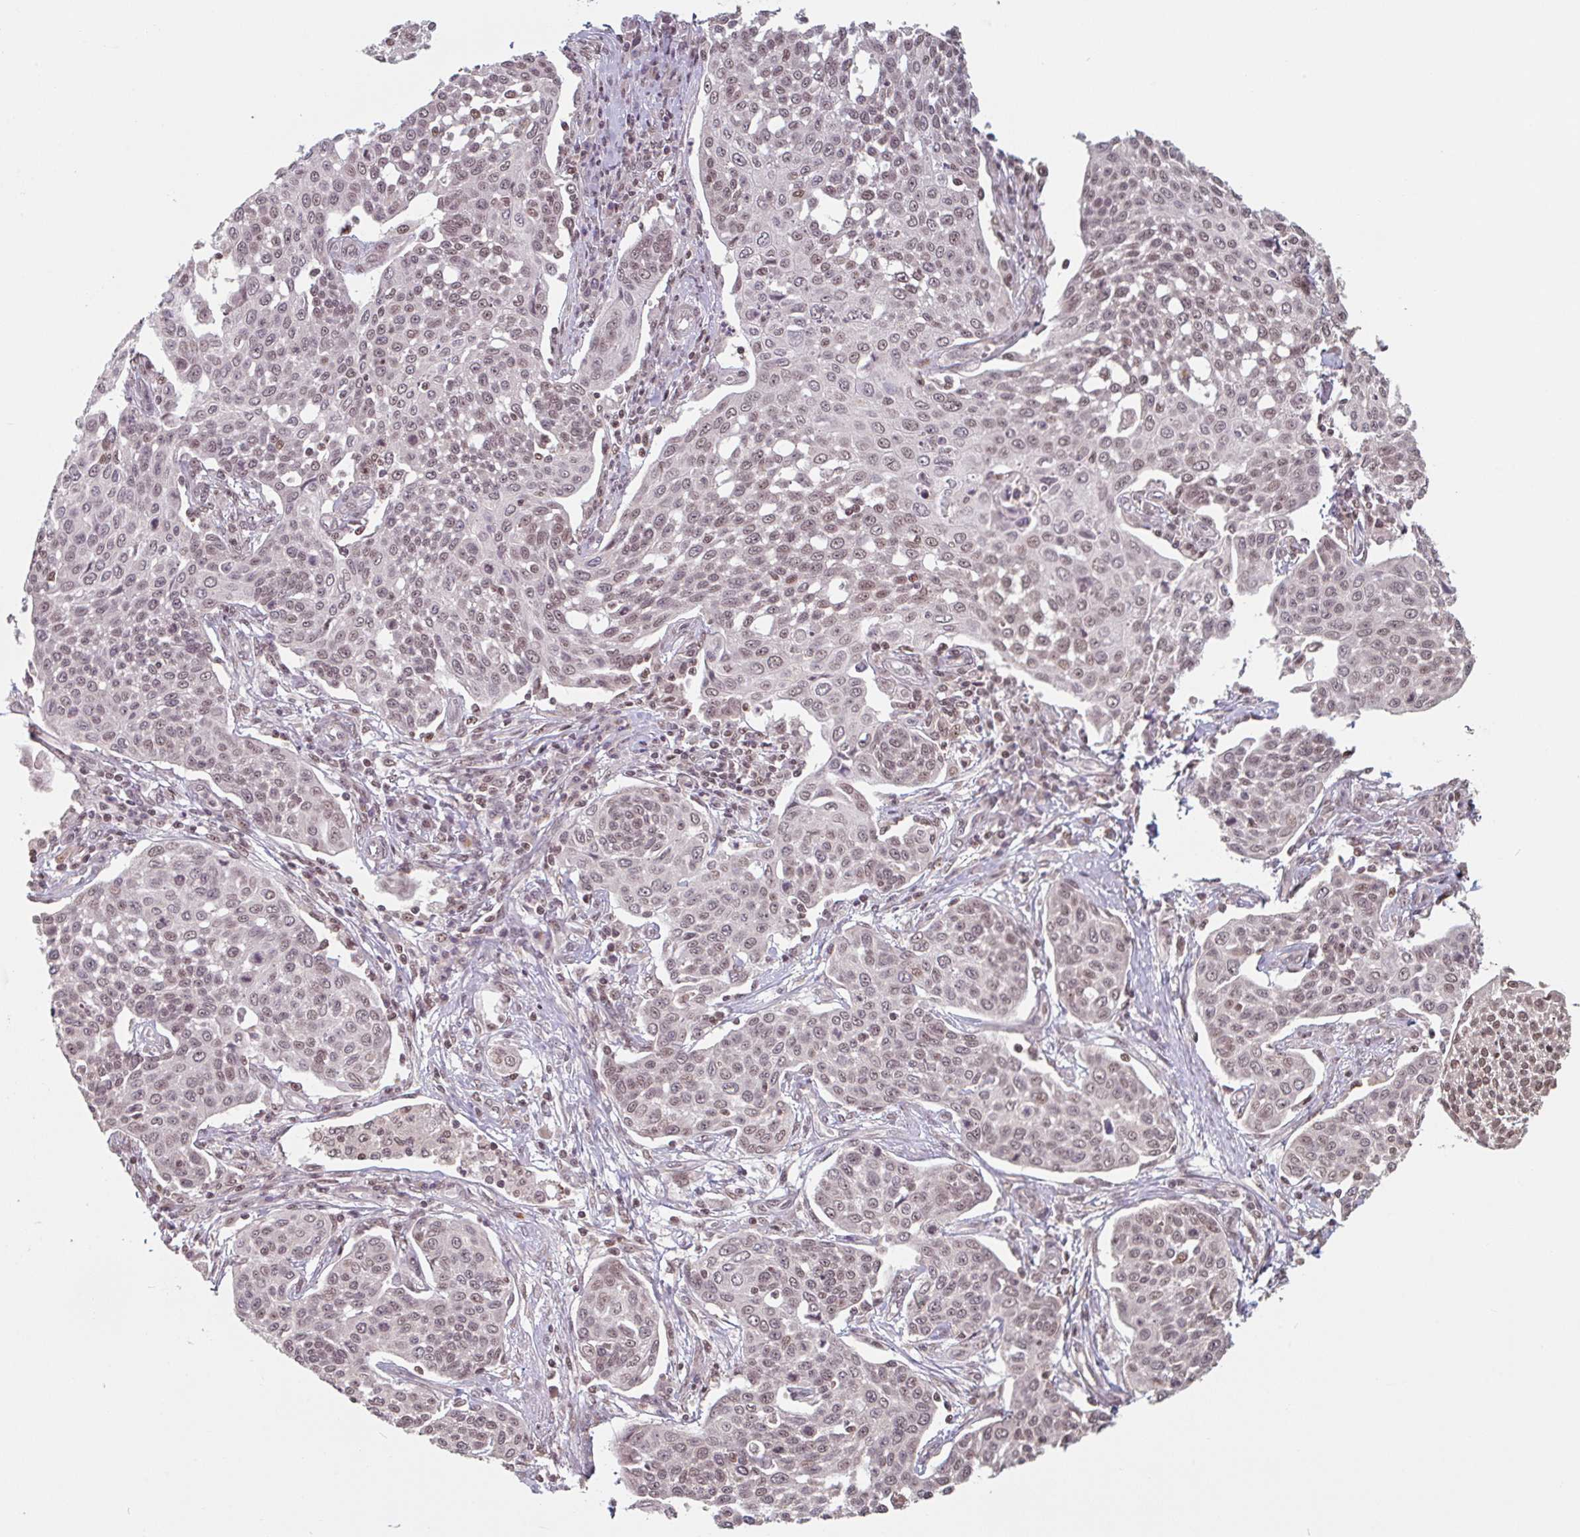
{"staining": {"intensity": "moderate", "quantity": ">75%", "location": "nuclear"}, "tissue": "cervical cancer", "cell_type": "Tumor cells", "image_type": "cancer", "snomed": [{"axis": "morphology", "description": "Squamous cell carcinoma, NOS"}, {"axis": "topography", "description": "Cervix"}], "caption": "Cervical cancer stained for a protein exhibits moderate nuclear positivity in tumor cells. Using DAB (3,3'-diaminobenzidine) (brown) and hematoxylin (blue) stains, captured at high magnification using brightfield microscopy.", "gene": "DR1", "patient": {"sex": "female", "age": 34}}